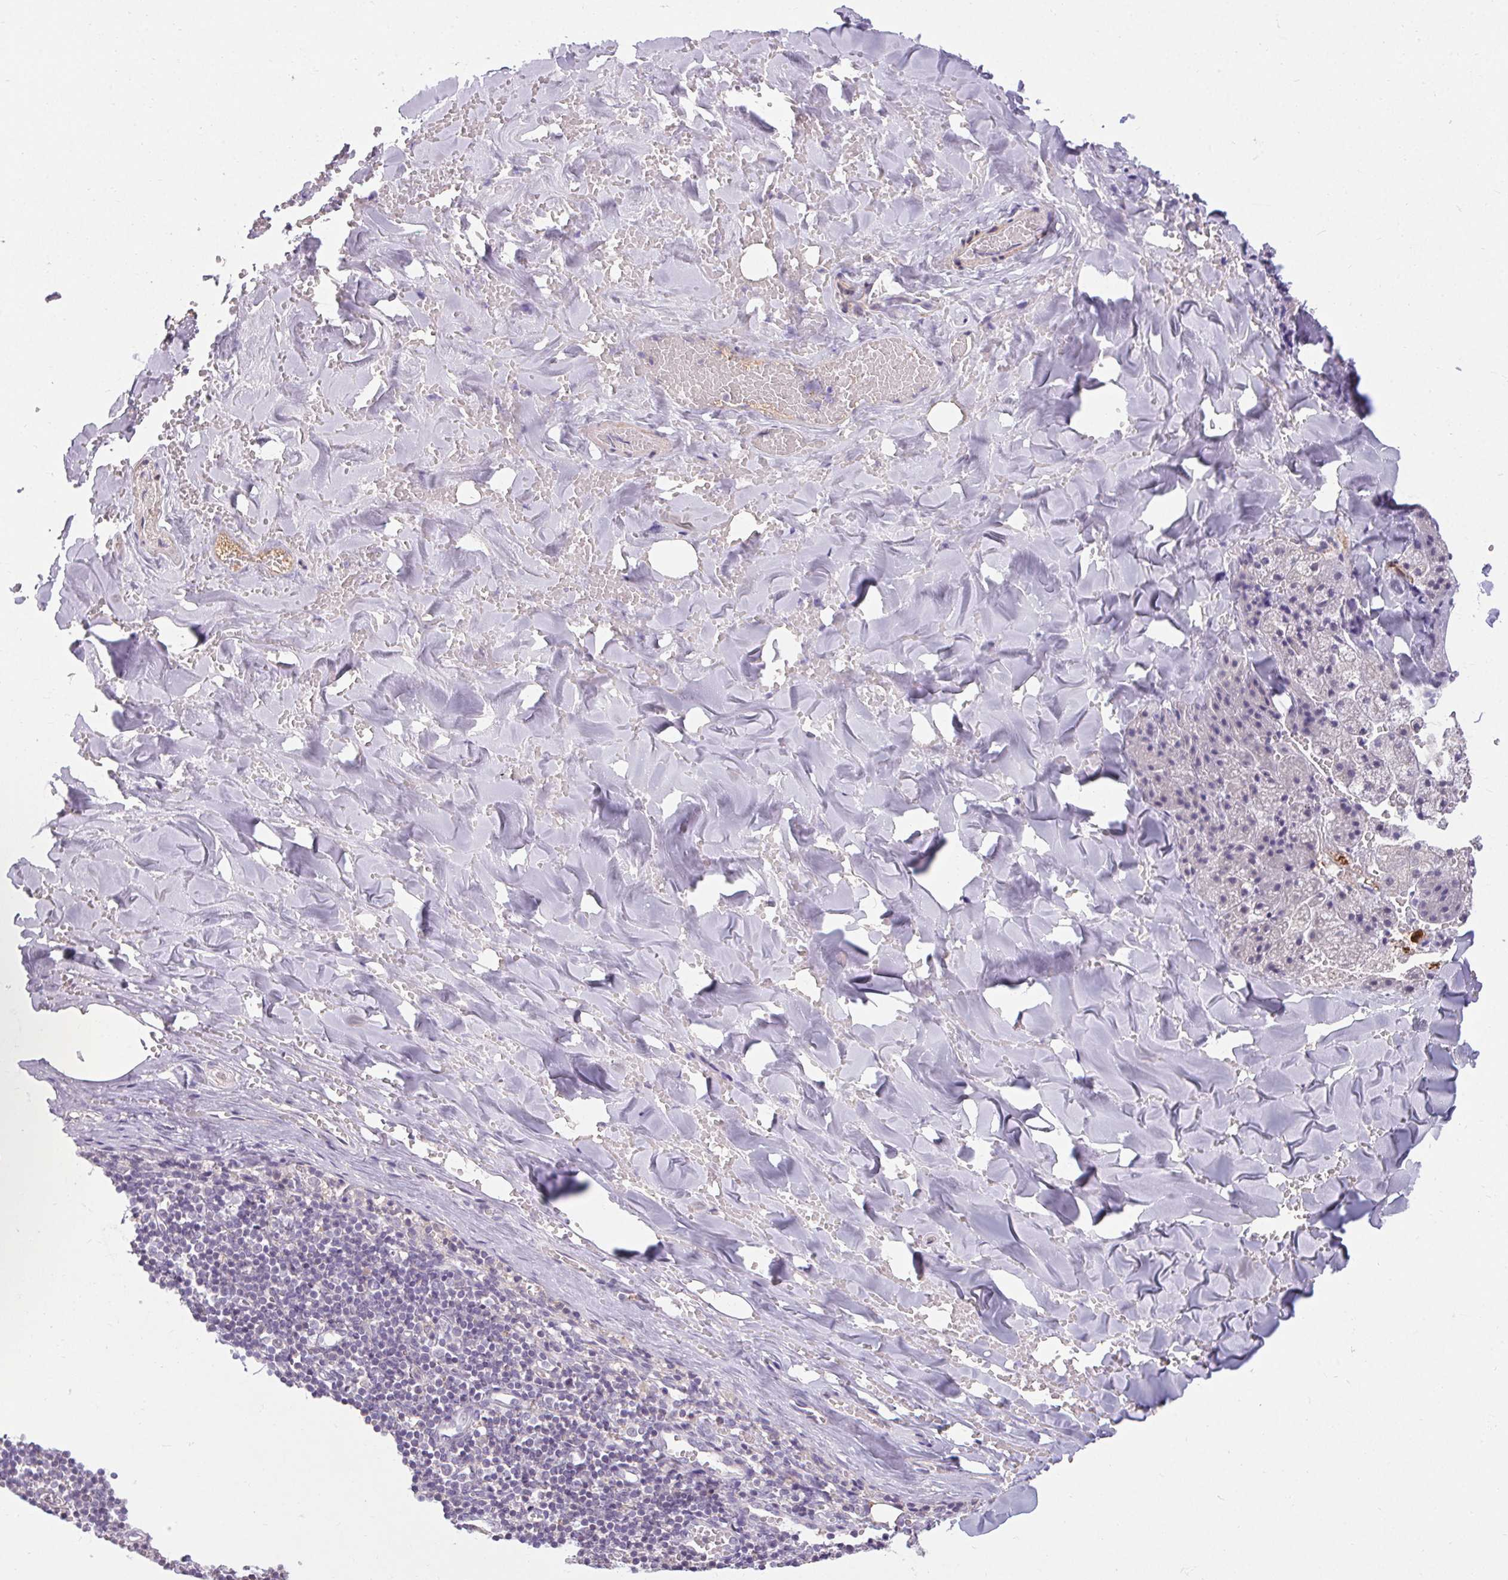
{"staining": {"intensity": "negative", "quantity": "none", "location": "none"}, "tissue": "salivary gland", "cell_type": "Glandular cells", "image_type": "normal", "snomed": [{"axis": "morphology", "description": "Normal tissue, NOS"}, {"axis": "topography", "description": "Salivary gland"}, {"axis": "topography", "description": "Peripheral nerve tissue"}], "caption": "Immunohistochemical staining of normal salivary gland exhibits no significant expression in glandular cells. (Brightfield microscopy of DAB IHC at high magnification).", "gene": "TMEM52B", "patient": {"sex": "male", "age": 38}}